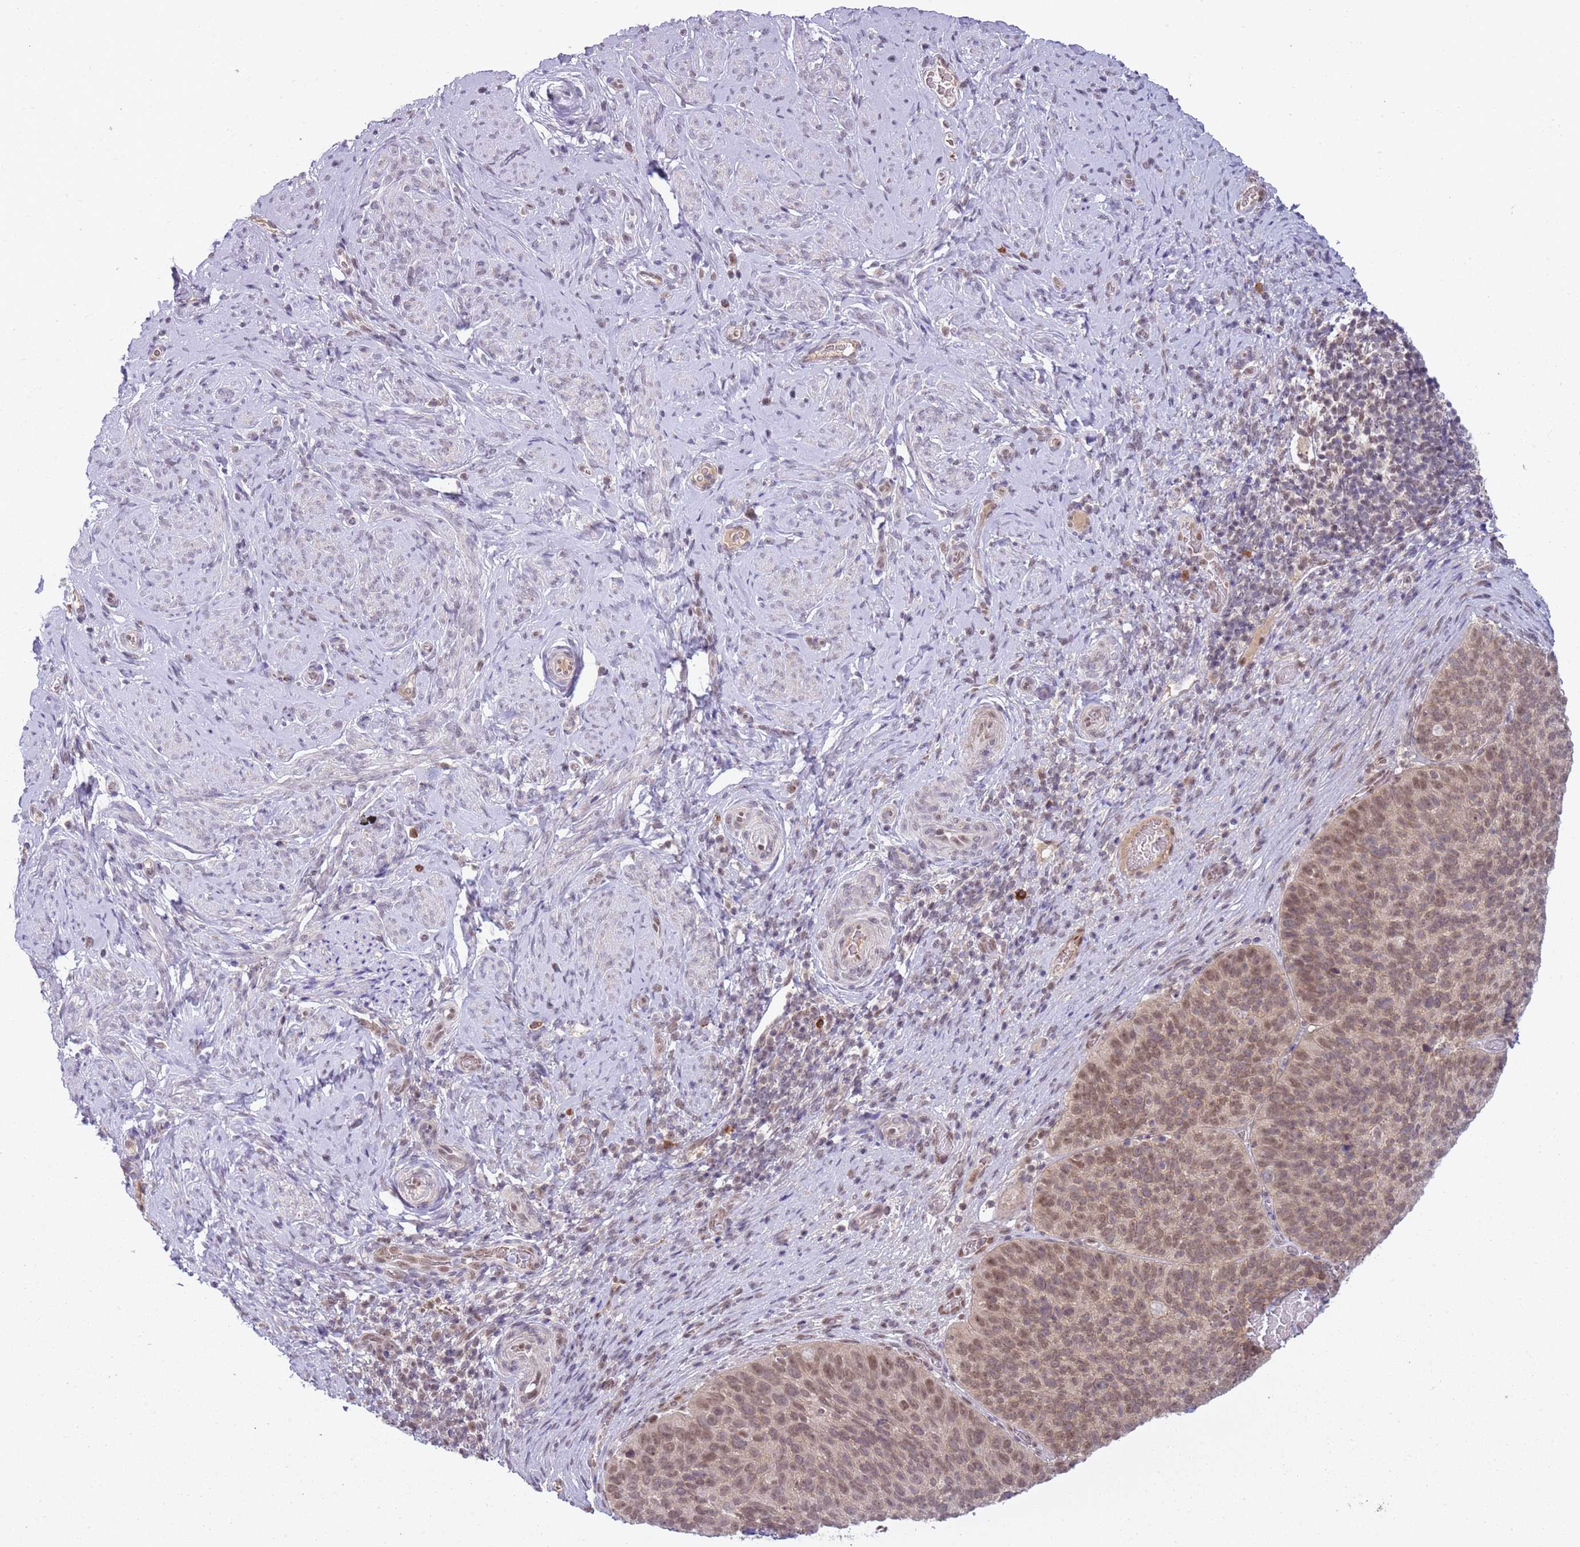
{"staining": {"intensity": "moderate", "quantity": ">75%", "location": "cytoplasmic/membranous,nuclear"}, "tissue": "cervical cancer", "cell_type": "Tumor cells", "image_type": "cancer", "snomed": [{"axis": "morphology", "description": "Squamous cell carcinoma, NOS"}, {"axis": "topography", "description": "Cervix"}], "caption": "Immunohistochemical staining of human cervical cancer shows medium levels of moderate cytoplasmic/membranous and nuclear protein staining in approximately >75% of tumor cells.", "gene": "TM2D1", "patient": {"sex": "female", "age": 80}}